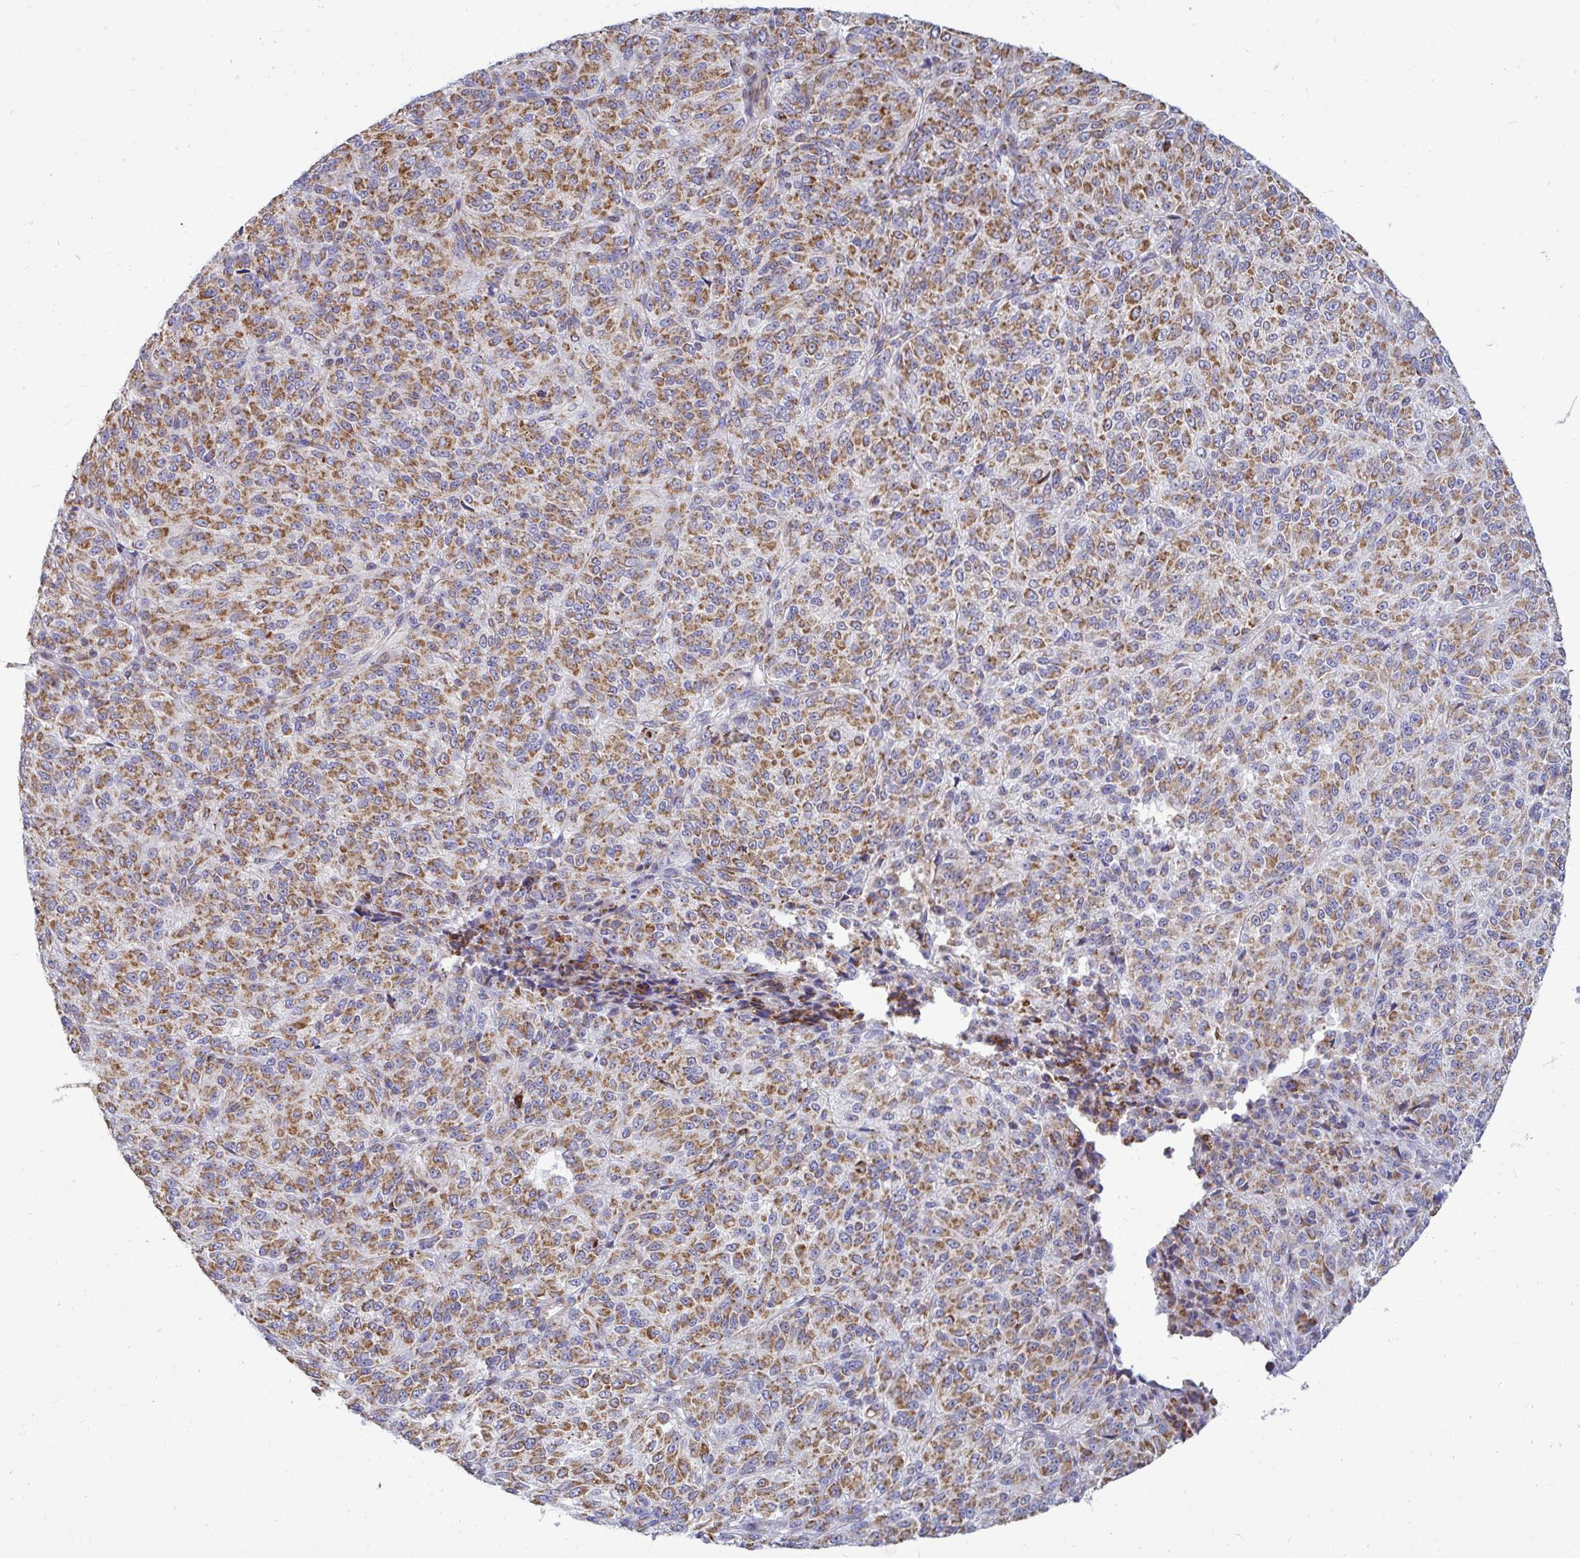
{"staining": {"intensity": "moderate", "quantity": ">75%", "location": "cytoplasmic/membranous"}, "tissue": "melanoma", "cell_type": "Tumor cells", "image_type": "cancer", "snomed": [{"axis": "morphology", "description": "Malignant melanoma, Metastatic site"}, {"axis": "topography", "description": "Brain"}], "caption": "About >75% of tumor cells in malignant melanoma (metastatic site) display moderate cytoplasmic/membranous protein expression as visualized by brown immunohistochemical staining.", "gene": "OR10R2", "patient": {"sex": "female", "age": 56}}